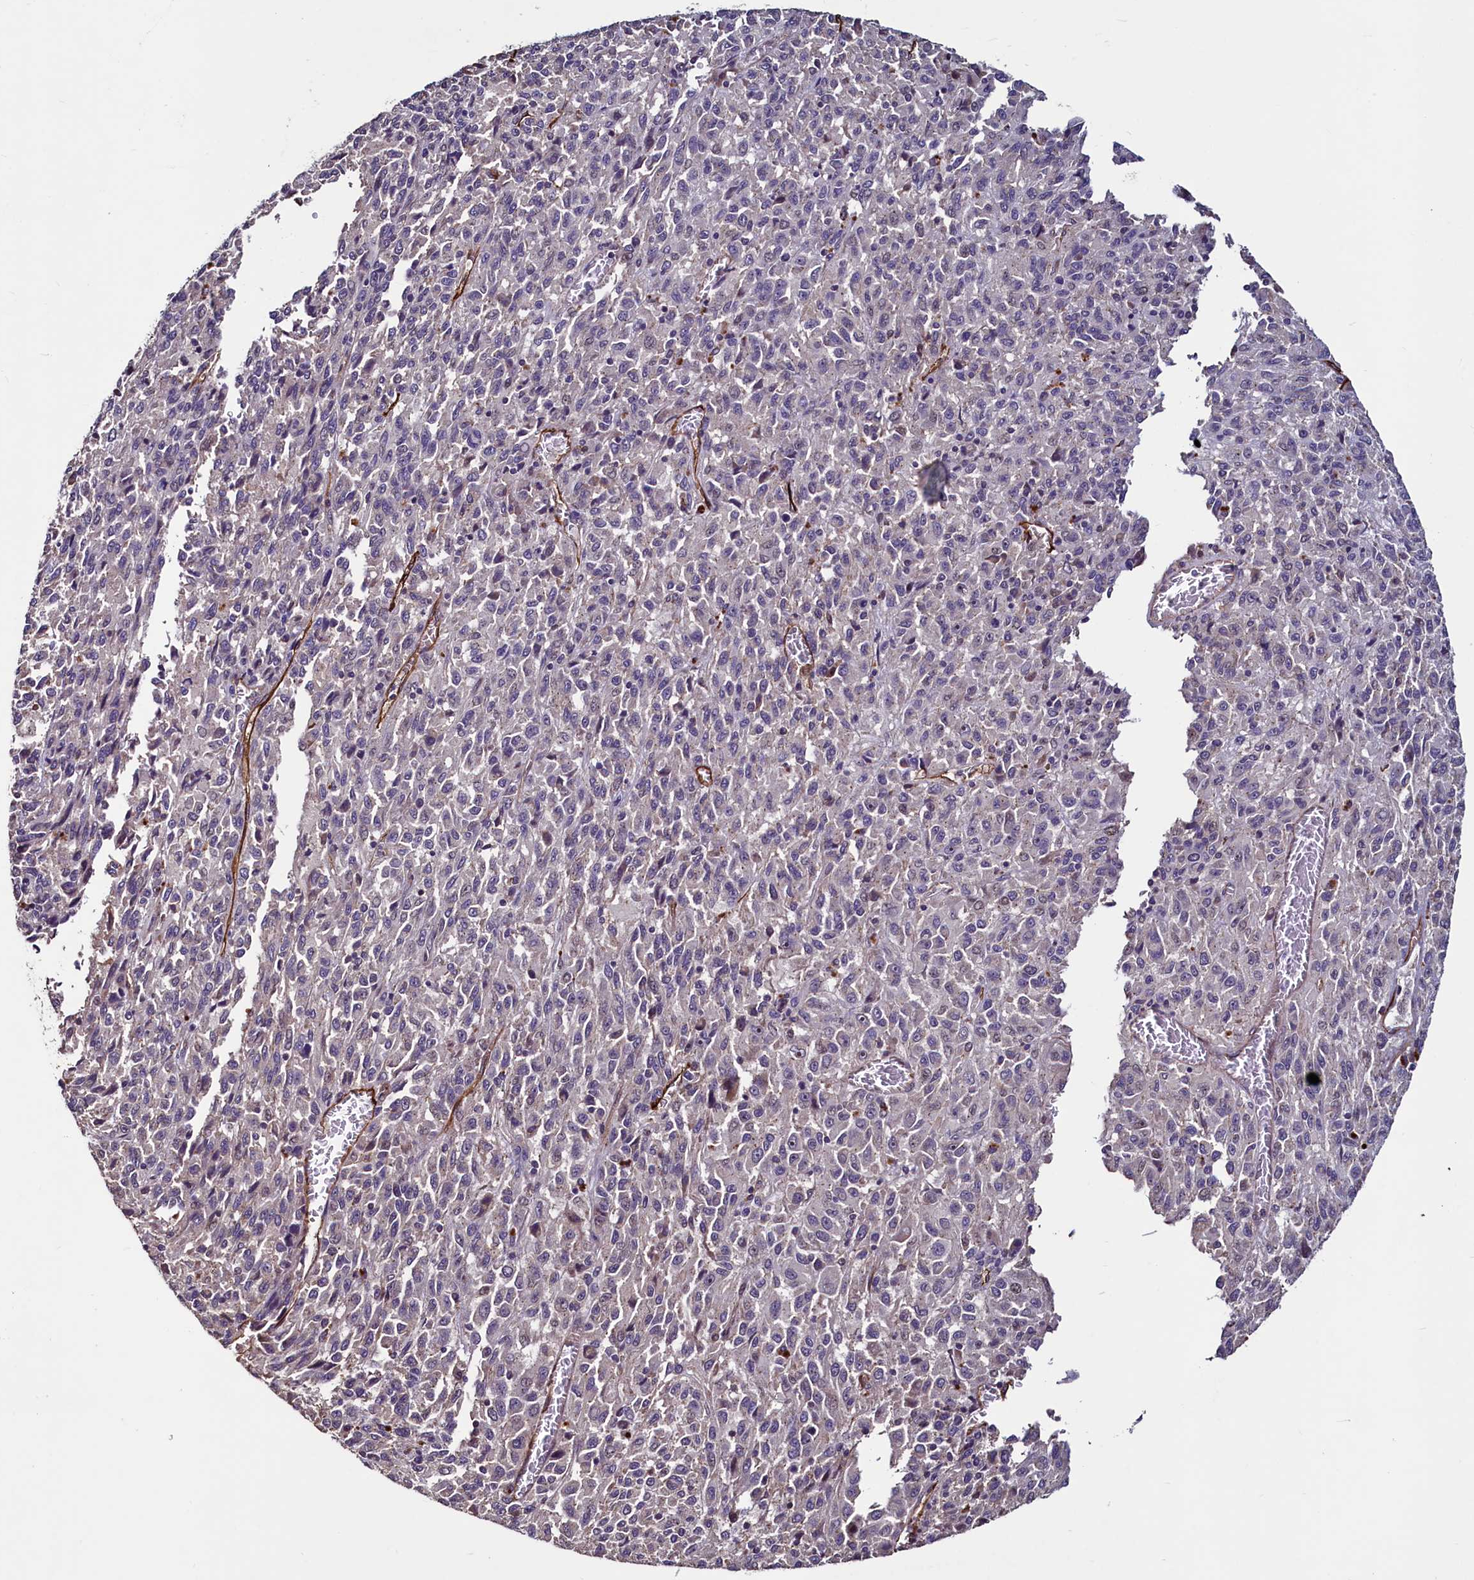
{"staining": {"intensity": "negative", "quantity": "none", "location": "none"}, "tissue": "melanoma", "cell_type": "Tumor cells", "image_type": "cancer", "snomed": [{"axis": "morphology", "description": "Malignant melanoma, Metastatic site"}, {"axis": "topography", "description": "Lung"}], "caption": "Image shows no significant protein staining in tumor cells of melanoma. The staining is performed using DAB brown chromogen with nuclei counter-stained in using hematoxylin.", "gene": "PALM", "patient": {"sex": "male", "age": 64}}